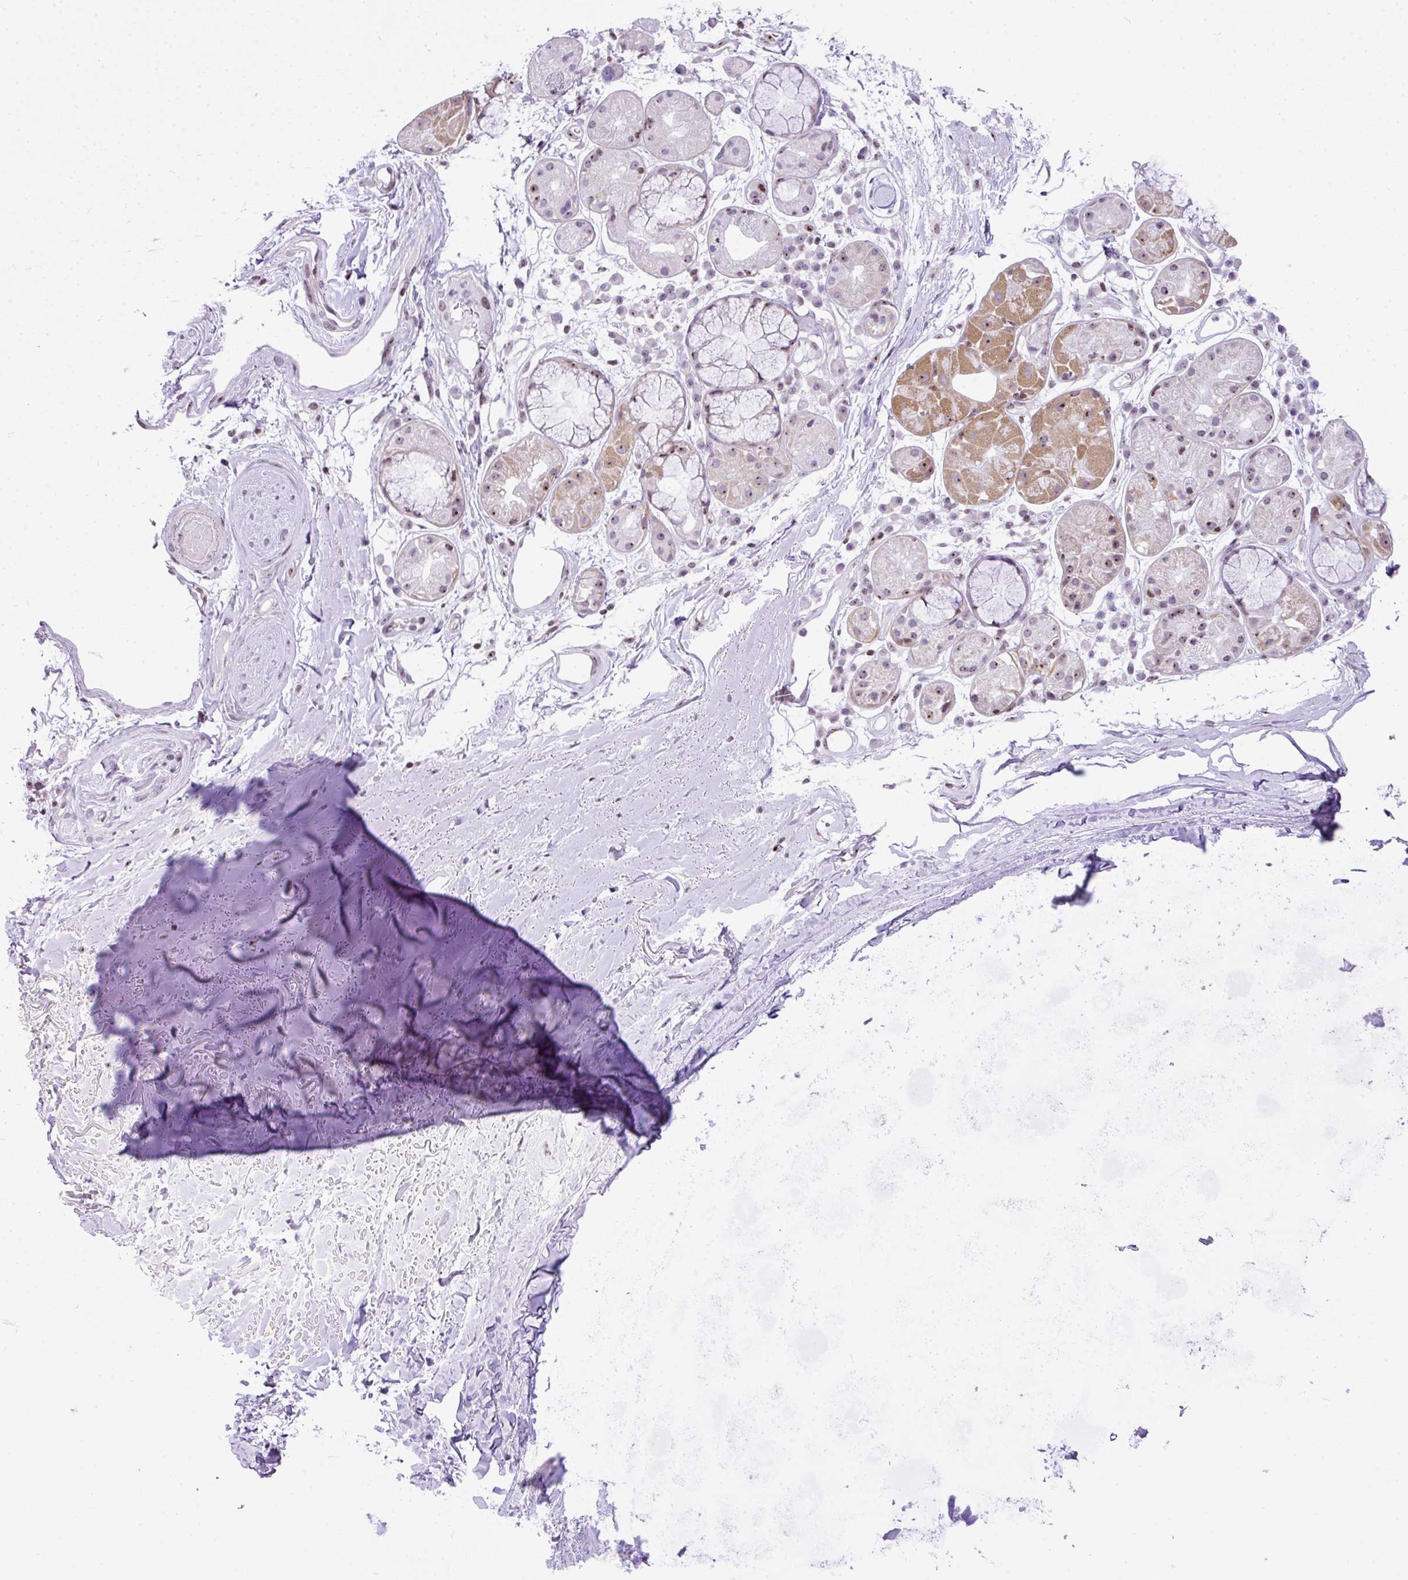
{"staining": {"intensity": "negative", "quantity": "none", "location": "none"}, "tissue": "adipose tissue", "cell_type": "Adipocytes", "image_type": "normal", "snomed": [{"axis": "morphology", "description": "Normal tissue, NOS"}, {"axis": "topography", "description": "Cartilage tissue"}], "caption": "Immunohistochemistry (IHC) image of benign adipose tissue: human adipose tissue stained with DAB (3,3'-diaminobenzidine) shows no significant protein staining in adipocytes.", "gene": "CCDC137", "patient": {"sex": "male", "age": 80}}